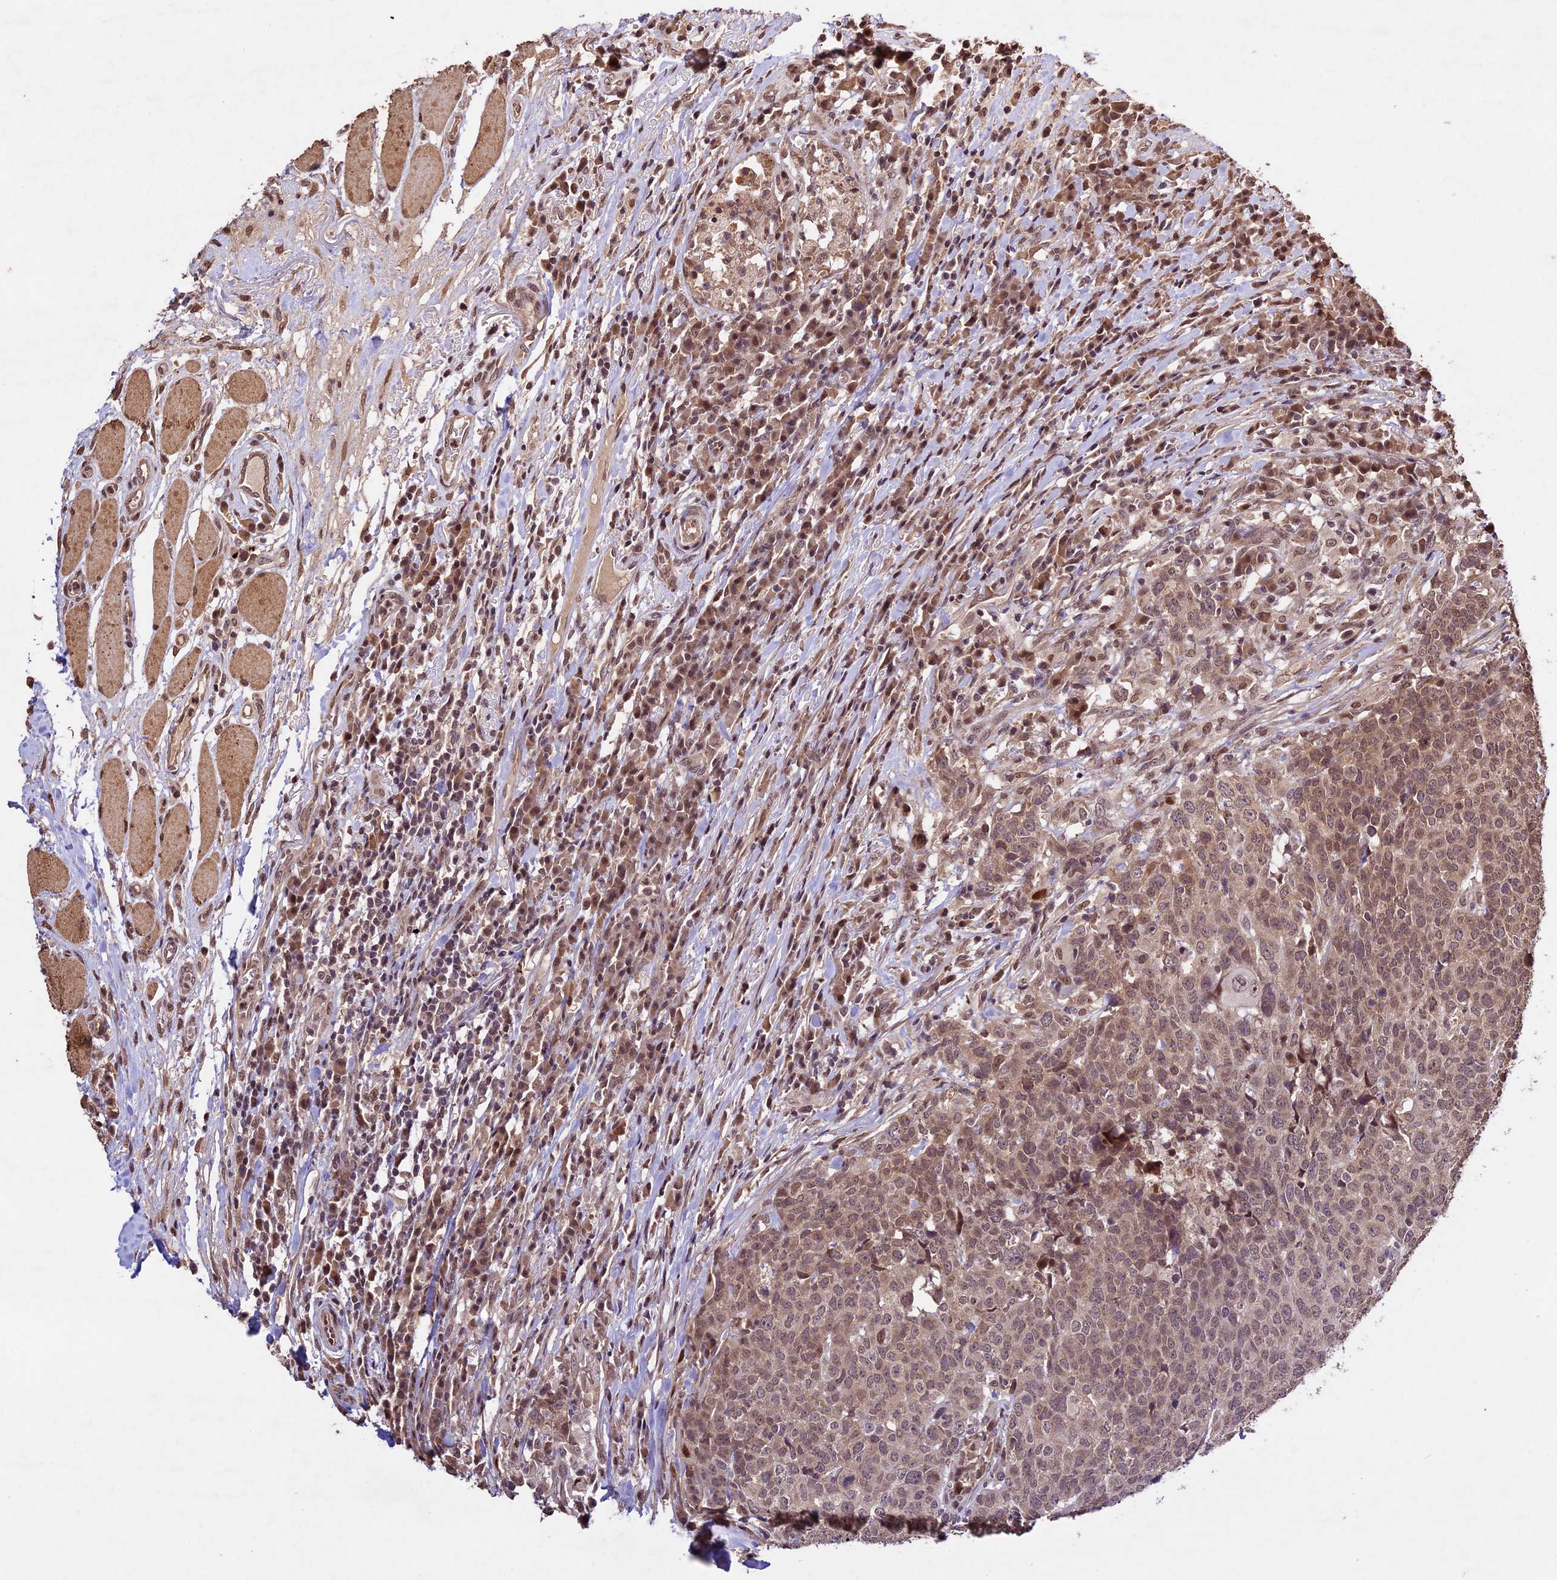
{"staining": {"intensity": "weak", "quantity": ">75%", "location": "cytoplasmic/membranous,nuclear"}, "tissue": "head and neck cancer", "cell_type": "Tumor cells", "image_type": "cancer", "snomed": [{"axis": "morphology", "description": "Squamous cell carcinoma, NOS"}, {"axis": "topography", "description": "Head-Neck"}], "caption": "Tumor cells demonstrate low levels of weak cytoplasmic/membranous and nuclear expression in about >75% of cells in human head and neck squamous cell carcinoma.", "gene": "CDKN2AIP", "patient": {"sex": "male", "age": 66}}